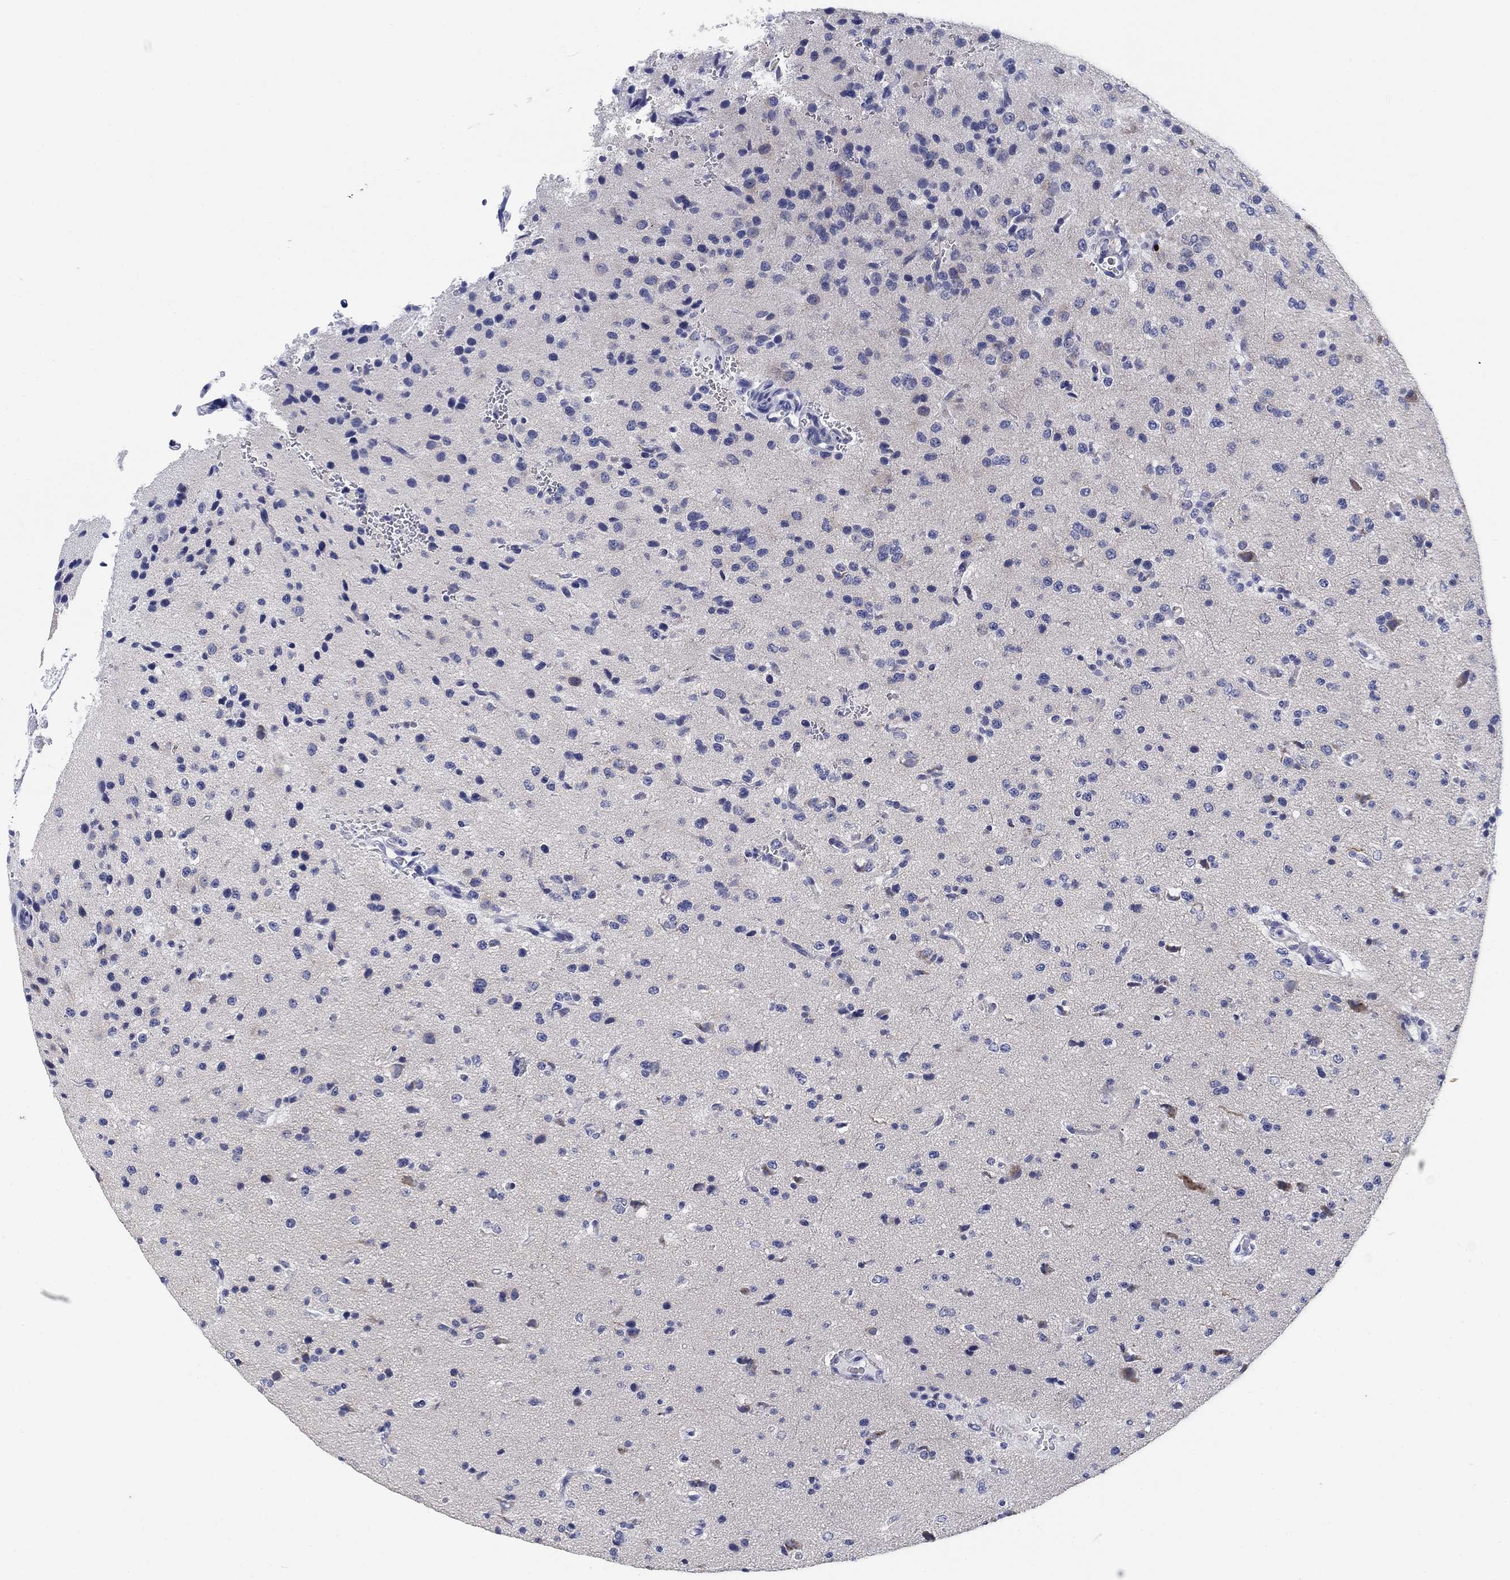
{"staining": {"intensity": "negative", "quantity": "none", "location": "none"}, "tissue": "glioma", "cell_type": "Tumor cells", "image_type": "cancer", "snomed": [{"axis": "morphology", "description": "Glioma, malignant, Low grade"}, {"axis": "topography", "description": "Brain"}], "caption": "This is an immunohistochemistry histopathology image of glioma. There is no expression in tumor cells.", "gene": "CLUL1", "patient": {"sex": "male", "age": 41}}